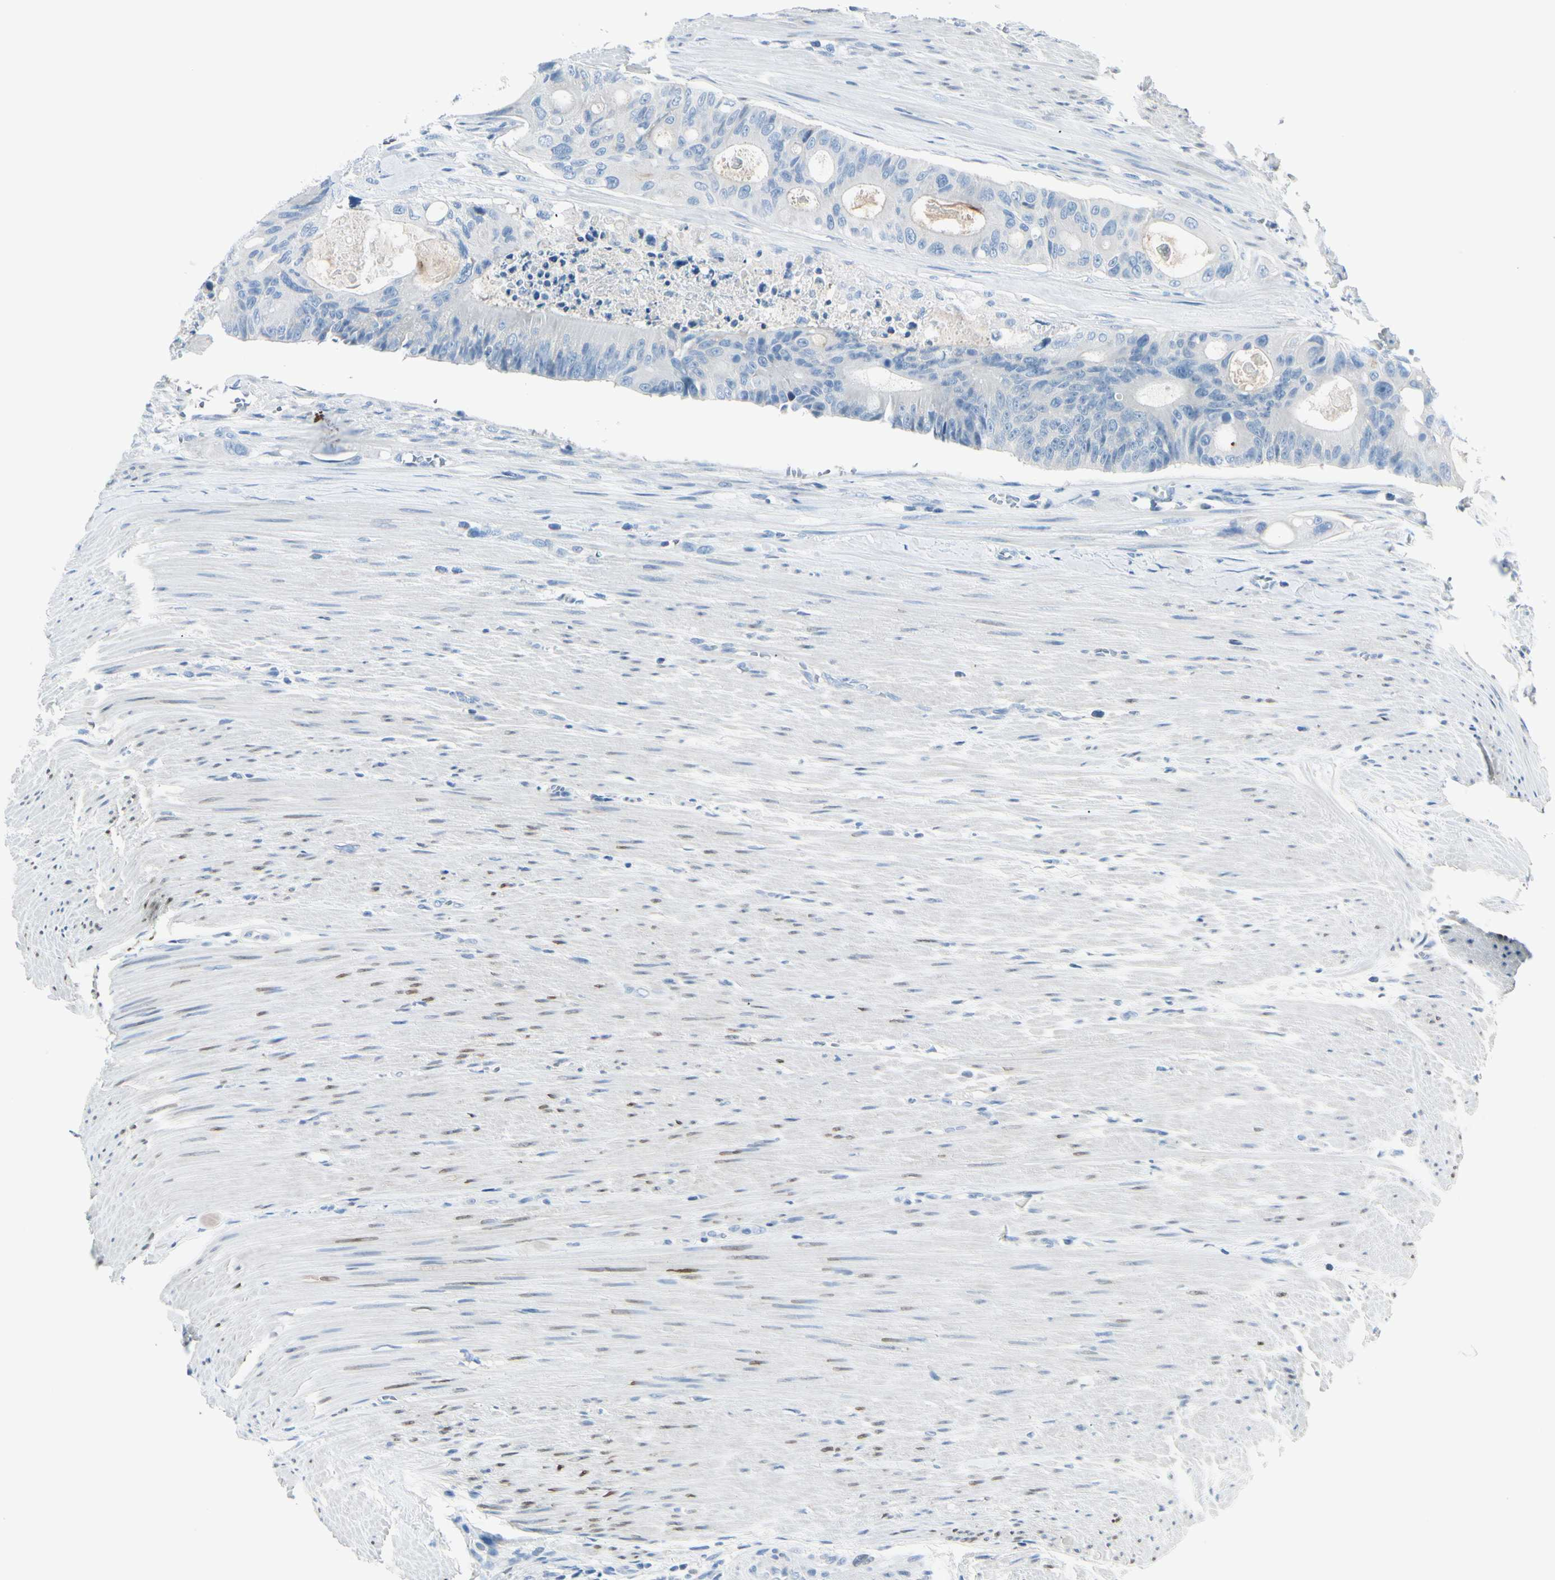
{"staining": {"intensity": "negative", "quantity": "none", "location": "none"}, "tissue": "colorectal cancer", "cell_type": "Tumor cells", "image_type": "cancer", "snomed": [{"axis": "morphology", "description": "Adenocarcinoma, NOS"}, {"axis": "topography", "description": "Colon"}], "caption": "Tumor cells show no significant protein expression in colorectal cancer.", "gene": "PEBP1", "patient": {"sex": "female", "age": 57}}